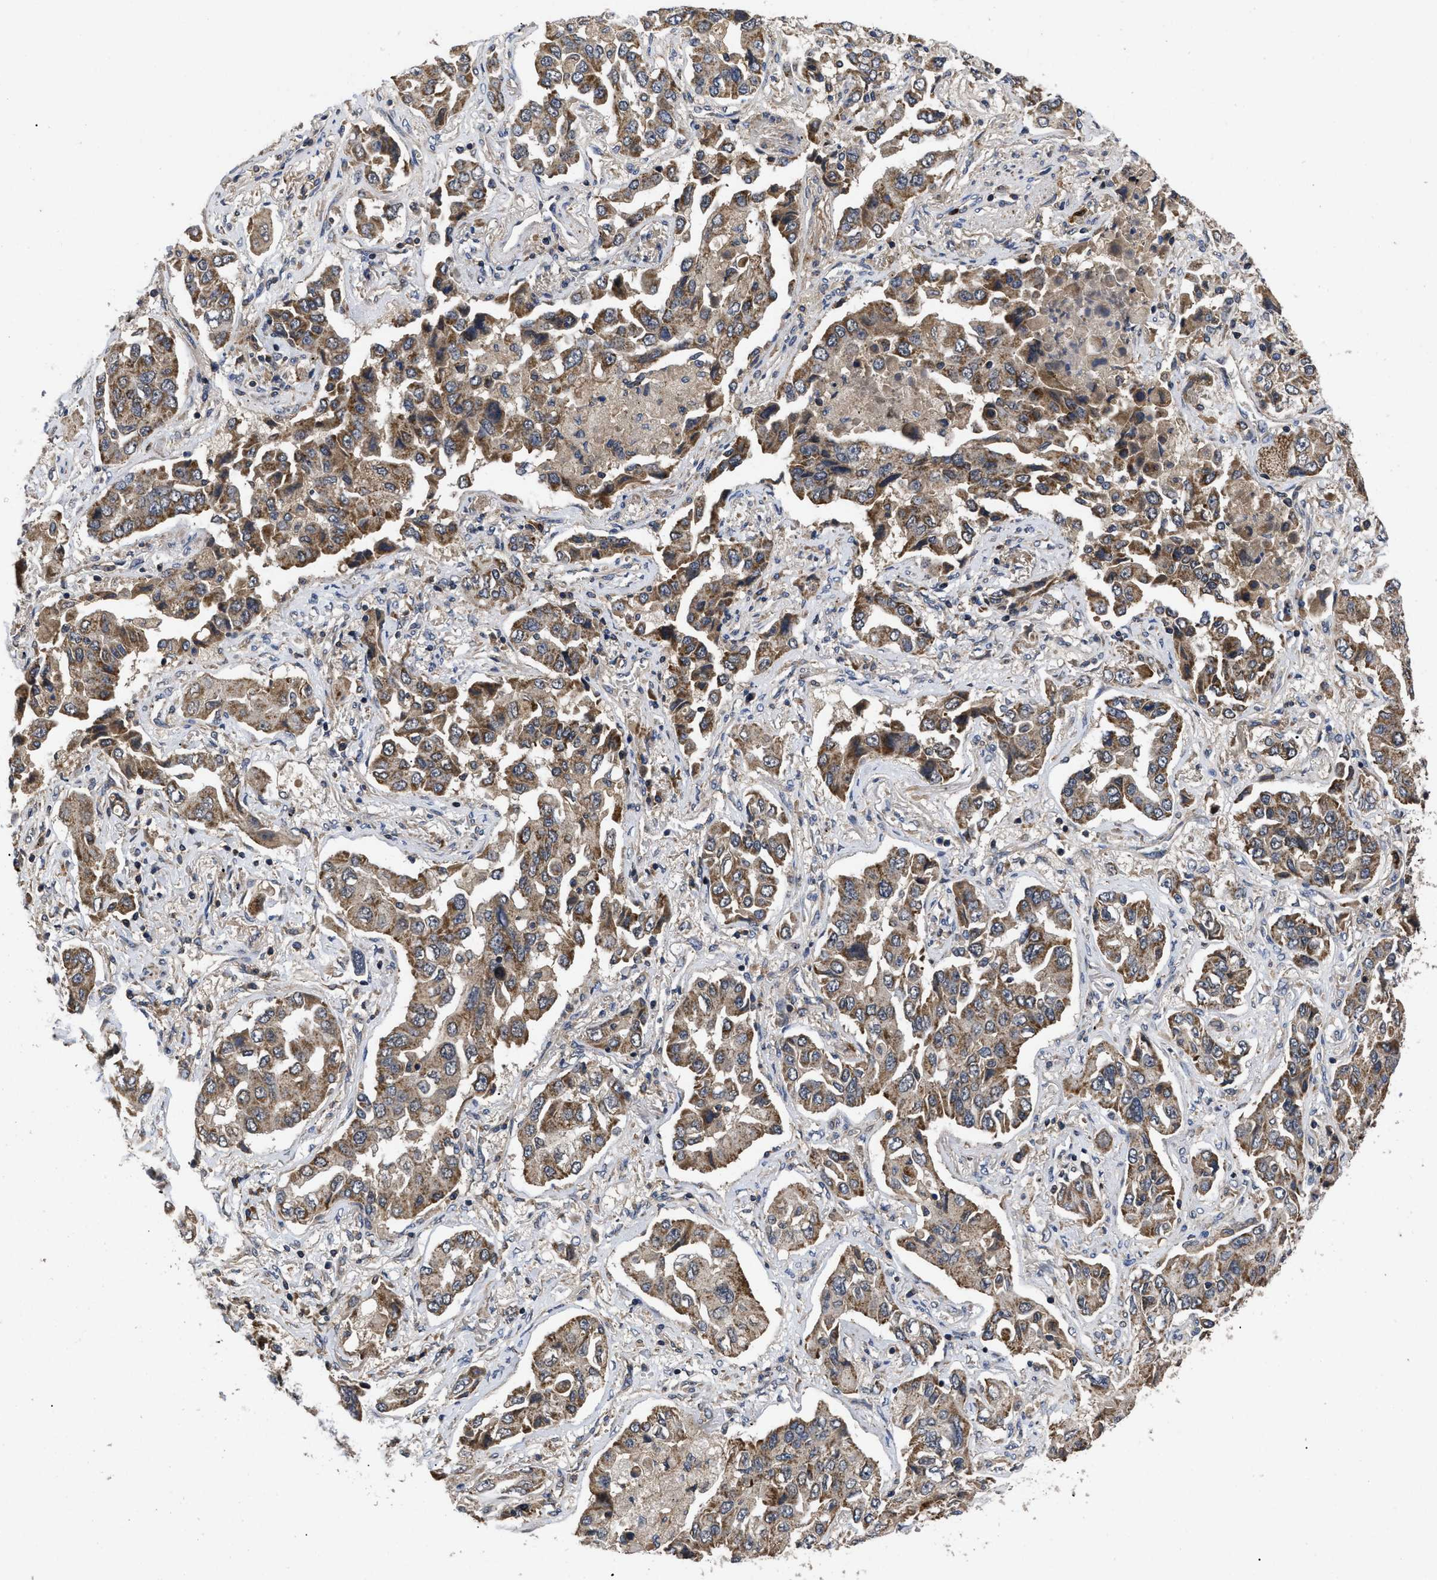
{"staining": {"intensity": "moderate", "quantity": ">75%", "location": "cytoplasmic/membranous"}, "tissue": "lung cancer", "cell_type": "Tumor cells", "image_type": "cancer", "snomed": [{"axis": "morphology", "description": "Adenocarcinoma, NOS"}, {"axis": "topography", "description": "Lung"}], "caption": "Lung cancer stained with a protein marker displays moderate staining in tumor cells.", "gene": "LRRC3", "patient": {"sex": "female", "age": 65}}